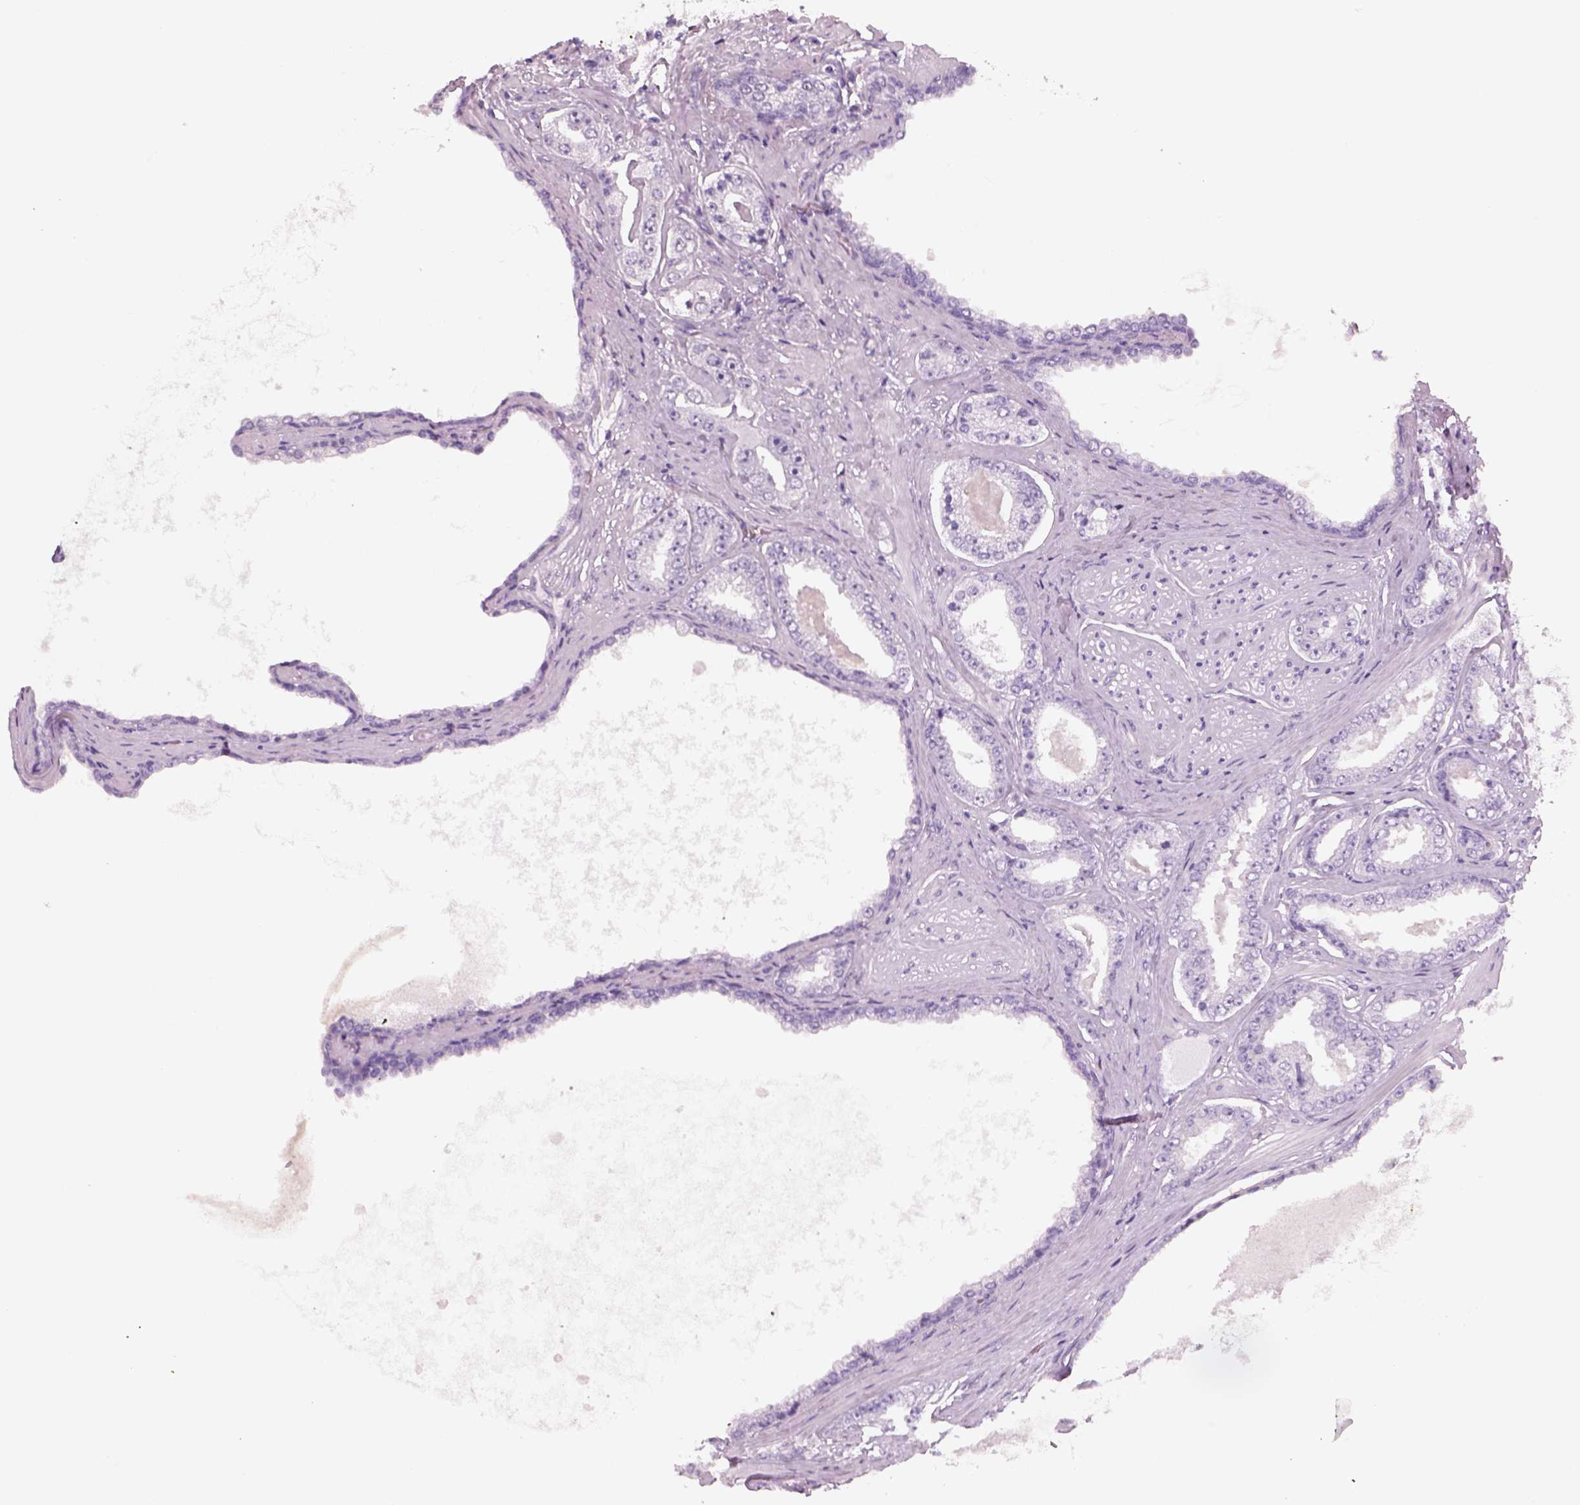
{"staining": {"intensity": "negative", "quantity": "none", "location": "none"}, "tissue": "prostate cancer", "cell_type": "Tumor cells", "image_type": "cancer", "snomed": [{"axis": "morphology", "description": "Adenocarcinoma, NOS"}, {"axis": "topography", "description": "Prostate"}], "caption": "An immunohistochemistry micrograph of prostate cancer (adenocarcinoma) is shown. There is no staining in tumor cells of prostate cancer (adenocarcinoma).", "gene": "RHO", "patient": {"sex": "male", "age": 64}}